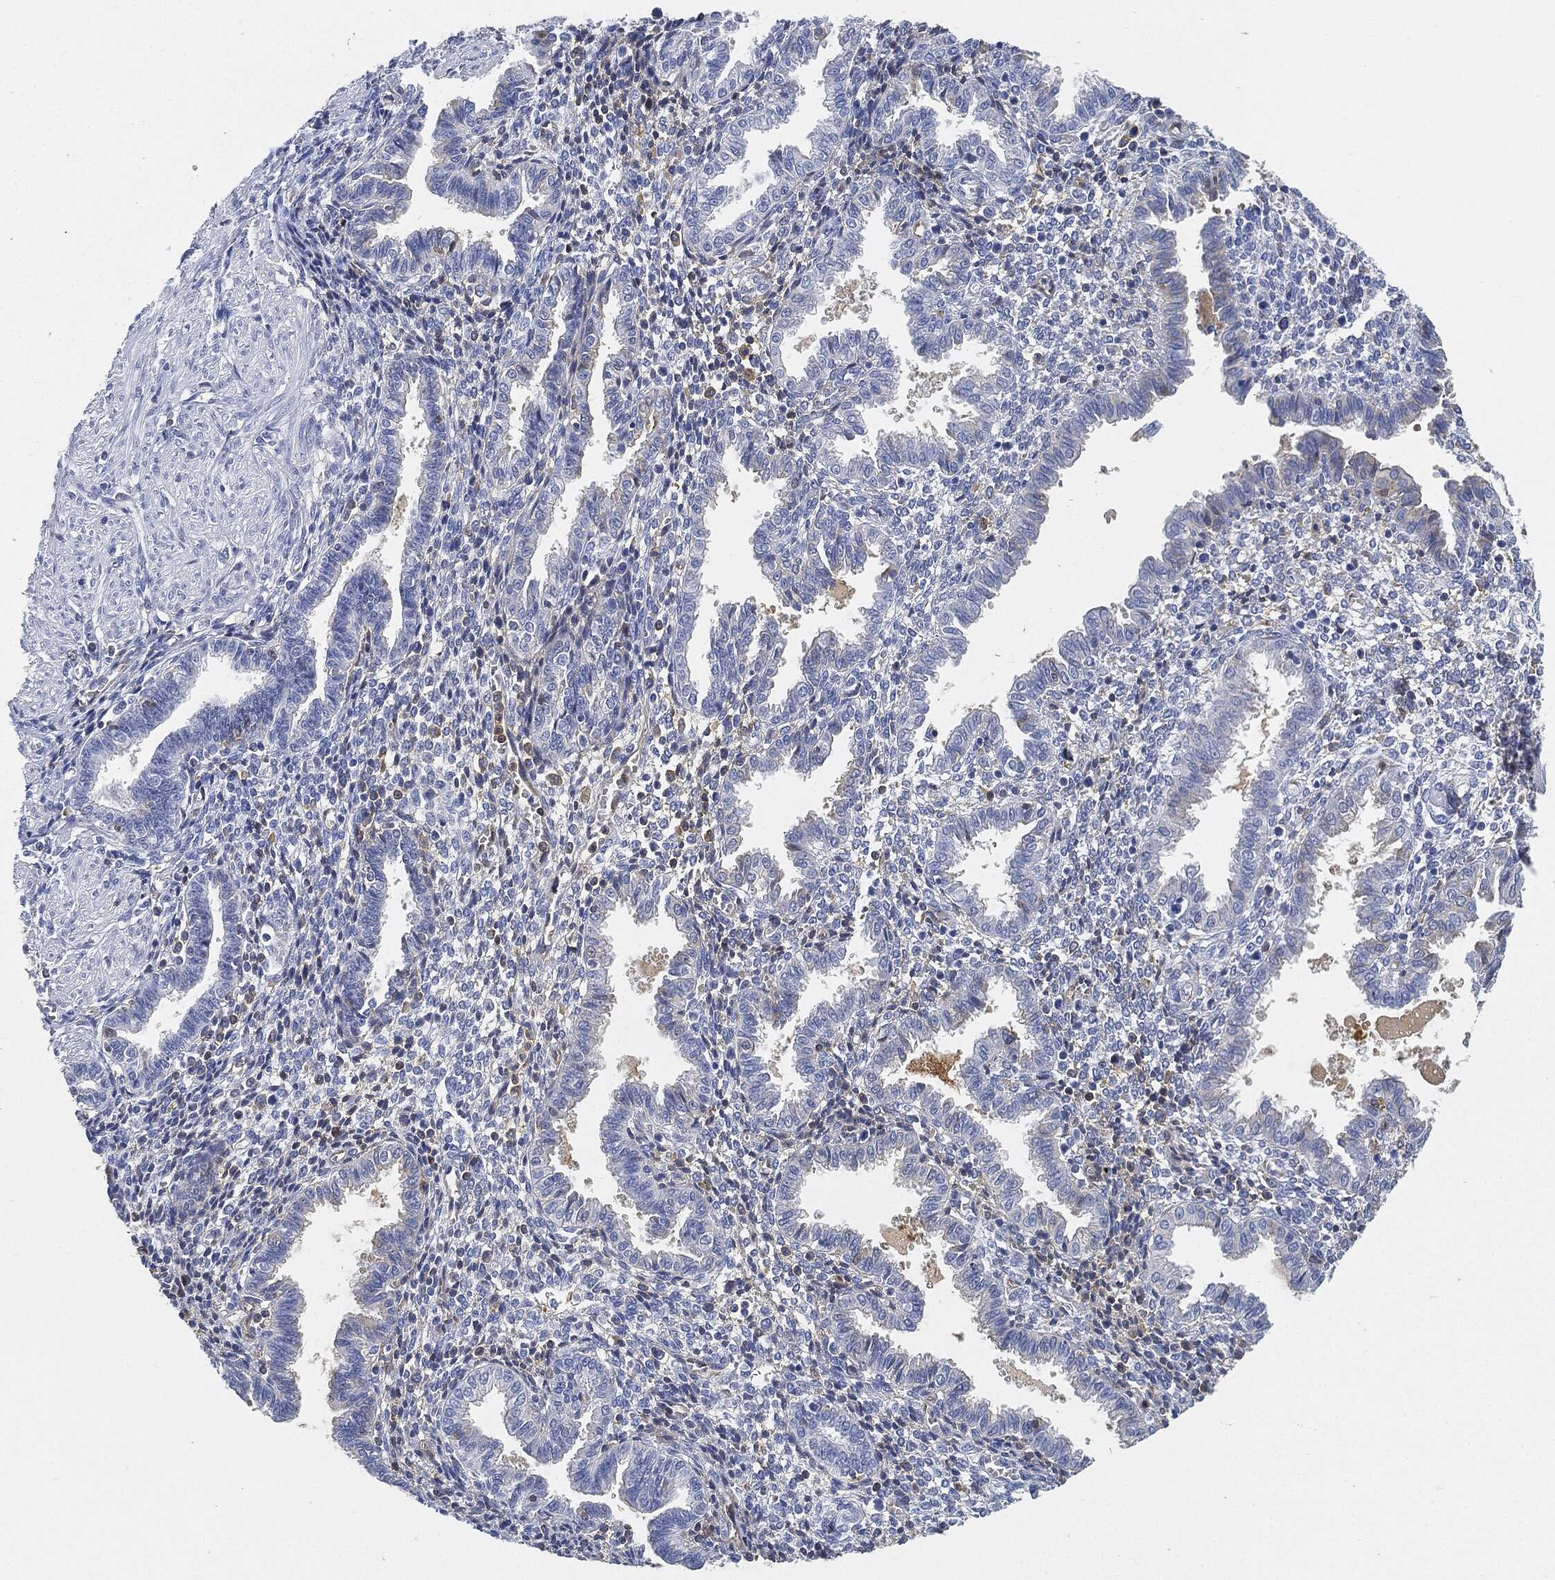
{"staining": {"intensity": "negative", "quantity": "none", "location": "none"}, "tissue": "endometrium", "cell_type": "Cells in endometrial stroma", "image_type": "normal", "snomed": [{"axis": "morphology", "description": "Normal tissue, NOS"}, {"axis": "topography", "description": "Endometrium"}], "caption": "The micrograph shows no significant positivity in cells in endometrial stroma of endometrium.", "gene": "IGLV6", "patient": {"sex": "female", "age": 37}}